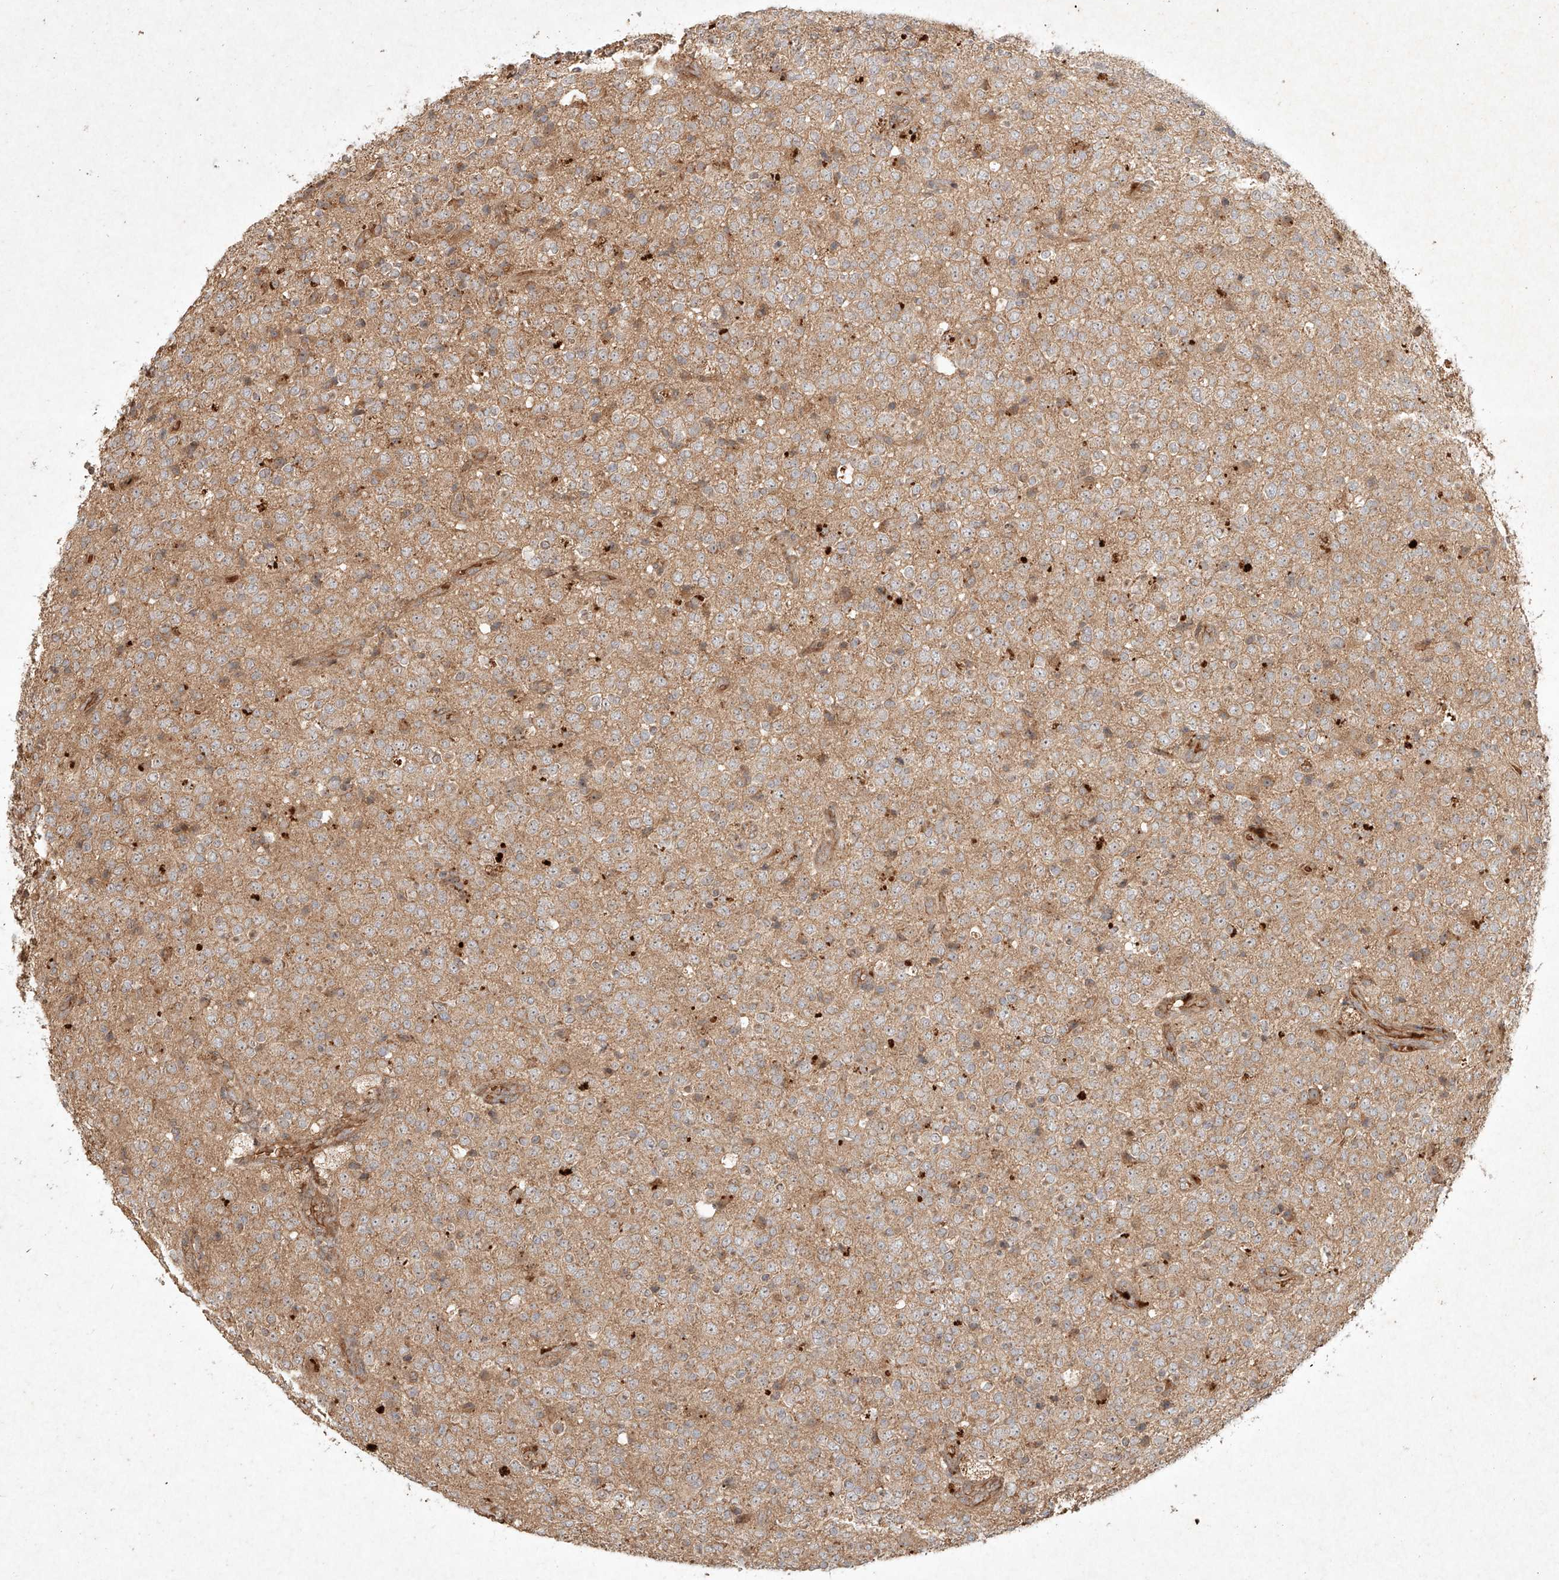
{"staining": {"intensity": "weak", "quantity": "<25%", "location": "cytoplasmic/membranous"}, "tissue": "glioma", "cell_type": "Tumor cells", "image_type": "cancer", "snomed": [{"axis": "morphology", "description": "Glioma, malignant, High grade"}, {"axis": "topography", "description": "pancreas cauda"}], "caption": "An immunohistochemistry histopathology image of glioma is shown. There is no staining in tumor cells of glioma.", "gene": "CYYR1", "patient": {"sex": "male", "age": 60}}